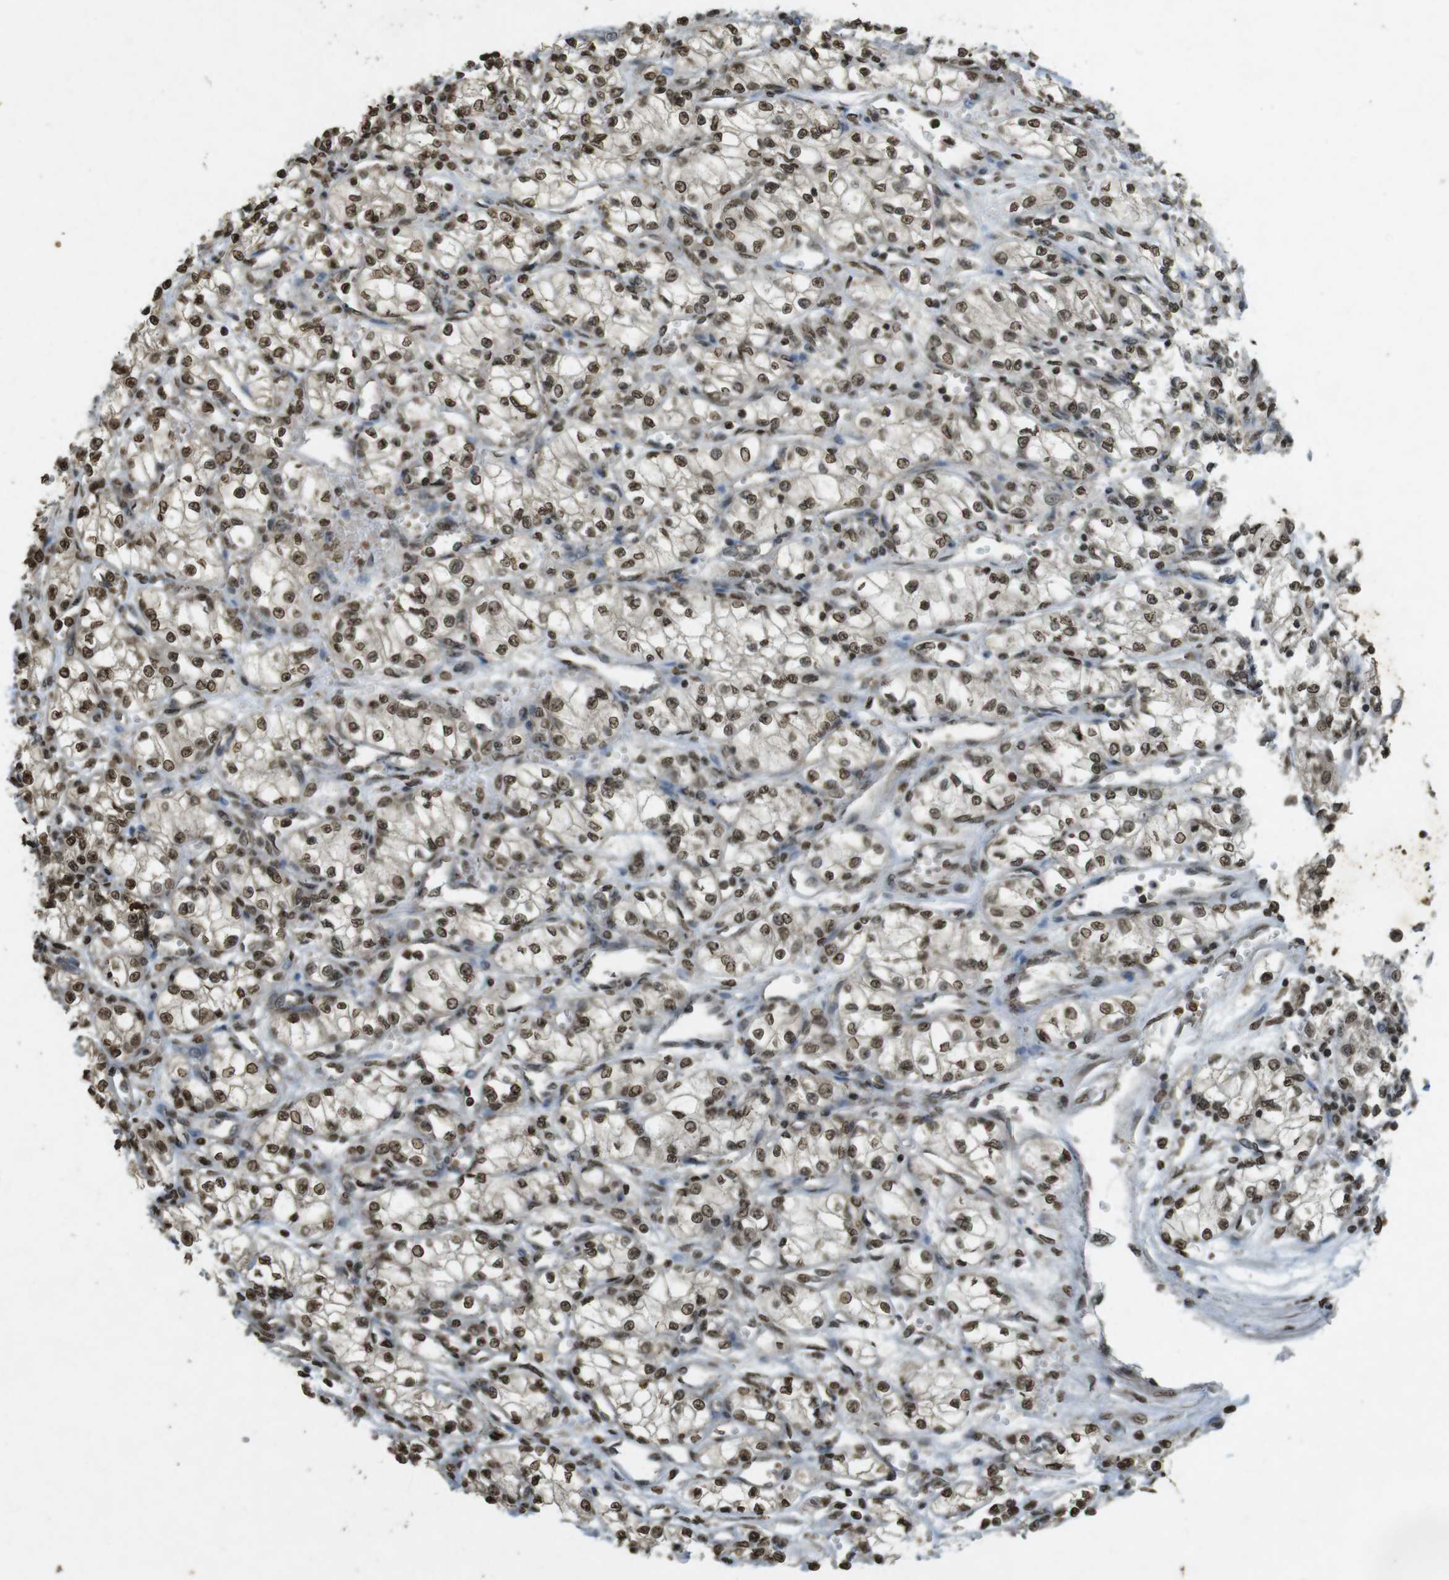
{"staining": {"intensity": "moderate", "quantity": ">75%", "location": "nuclear"}, "tissue": "renal cancer", "cell_type": "Tumor cells", "image_type": "cancer", "snomed": [{"axis": "morphology", "description": "Normal tissue, NOS"}, {"axis": "morphology", "description": "Adenocarcinoma, NOS"}, {"axis": "topography", "description": "Kidney"}], "caption": "Immunohistochemical staining of renal cancer (adenocarcinoma) displays medium levels of moderate nuclear positivity in about >75% of tumor cells. (brown staining indicates protein expression, while blue staining denotes nuclei).", "gene": "ORC4", "patient": {"sex": "male", "age": 59}}